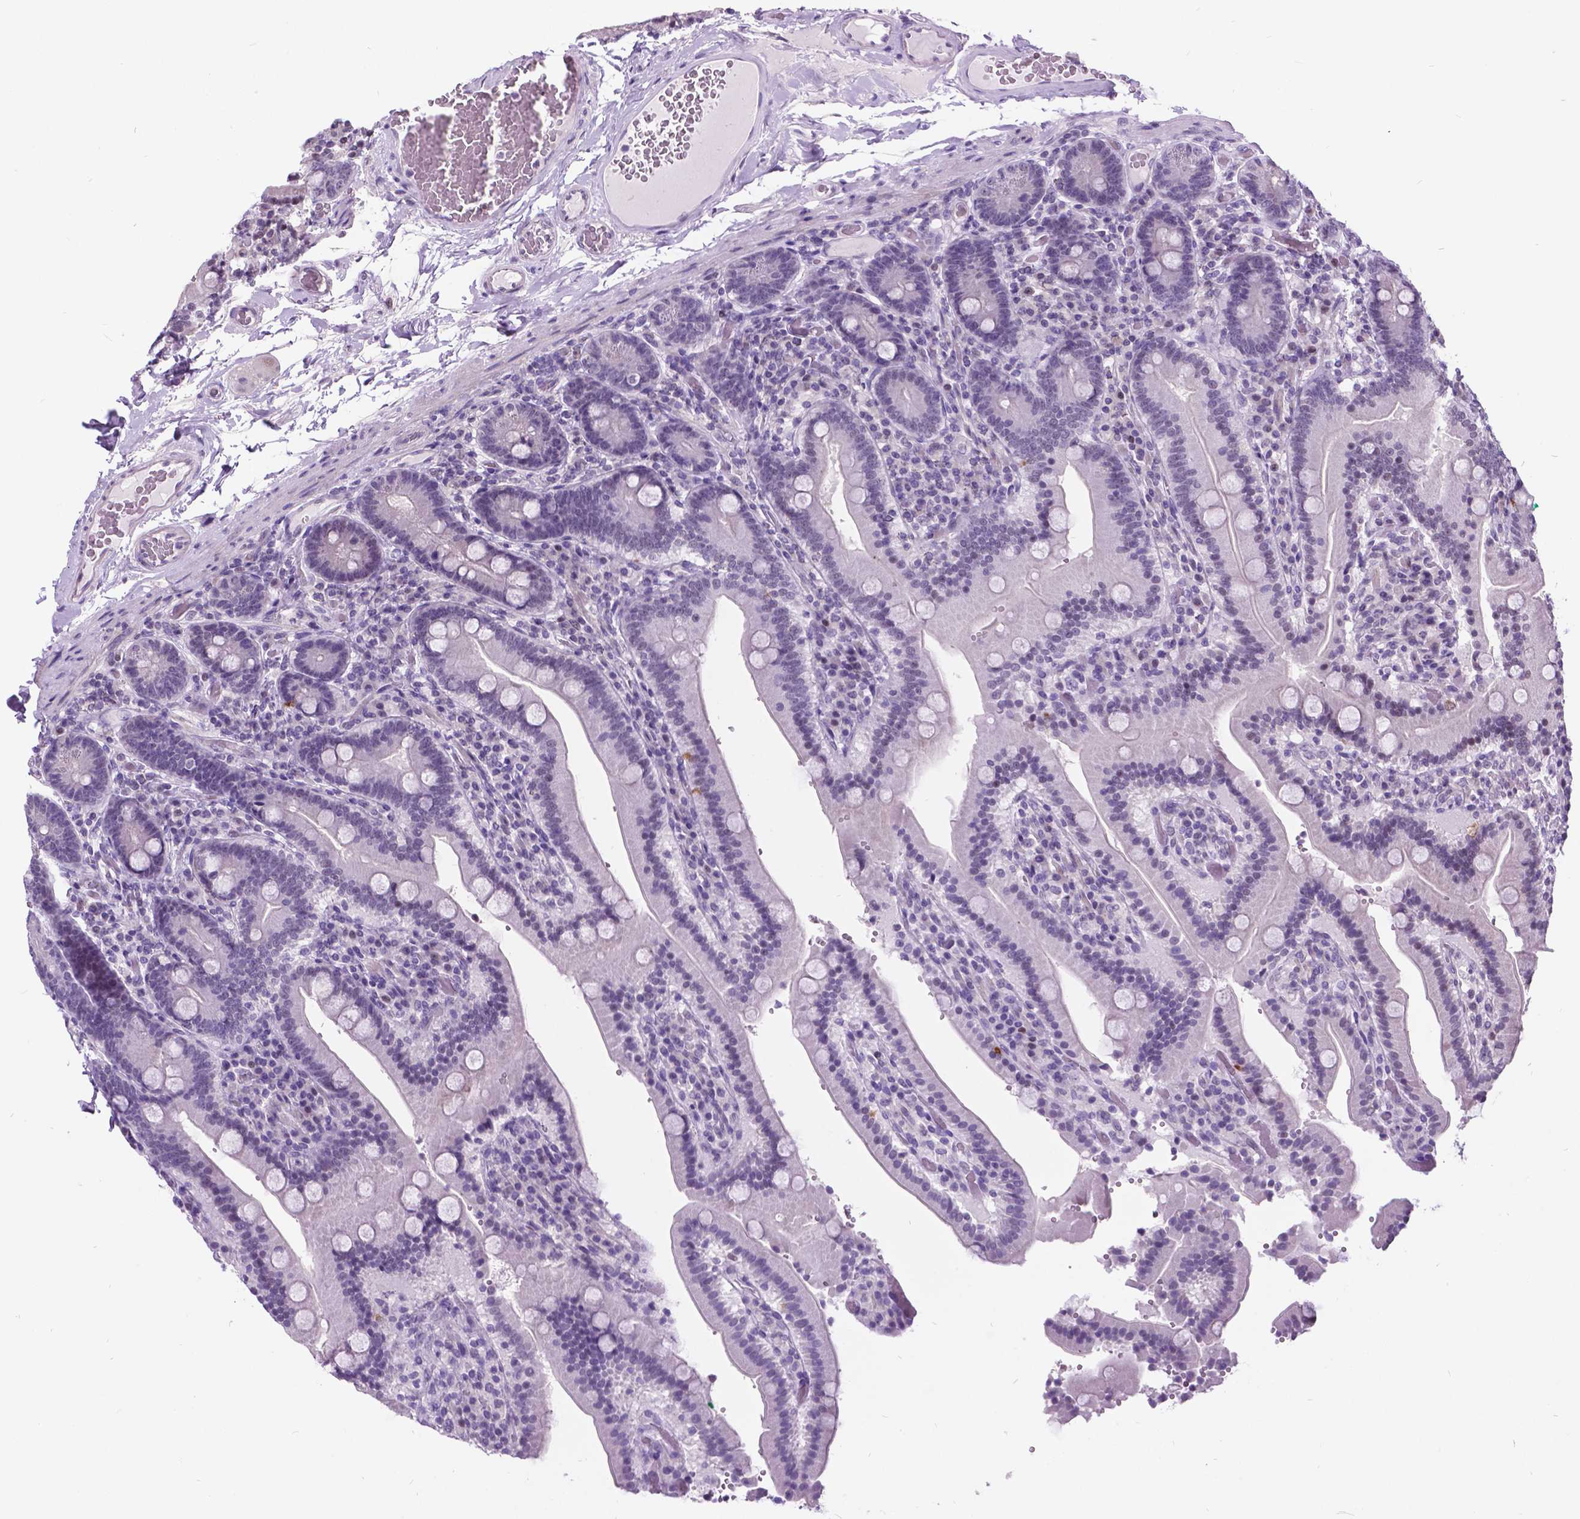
{"staining": {"intensity": "negative", "quantity": "none", "location": "none"}, "tissue": "duodenum", "cell_type": "Glandular cells", "image_type": "normal", "snomed": [{"axis": "morphology", "description": "Normal tissue, NOS"}, {"axis": "topography", "description": "Duodenum"}], "caption": "Unremarkable duodenum was stained to show a protein in brown. There is no significant staining in glandular cells.", "gene": "DPF3", "patient": {"sex": "female", "age": 62}}